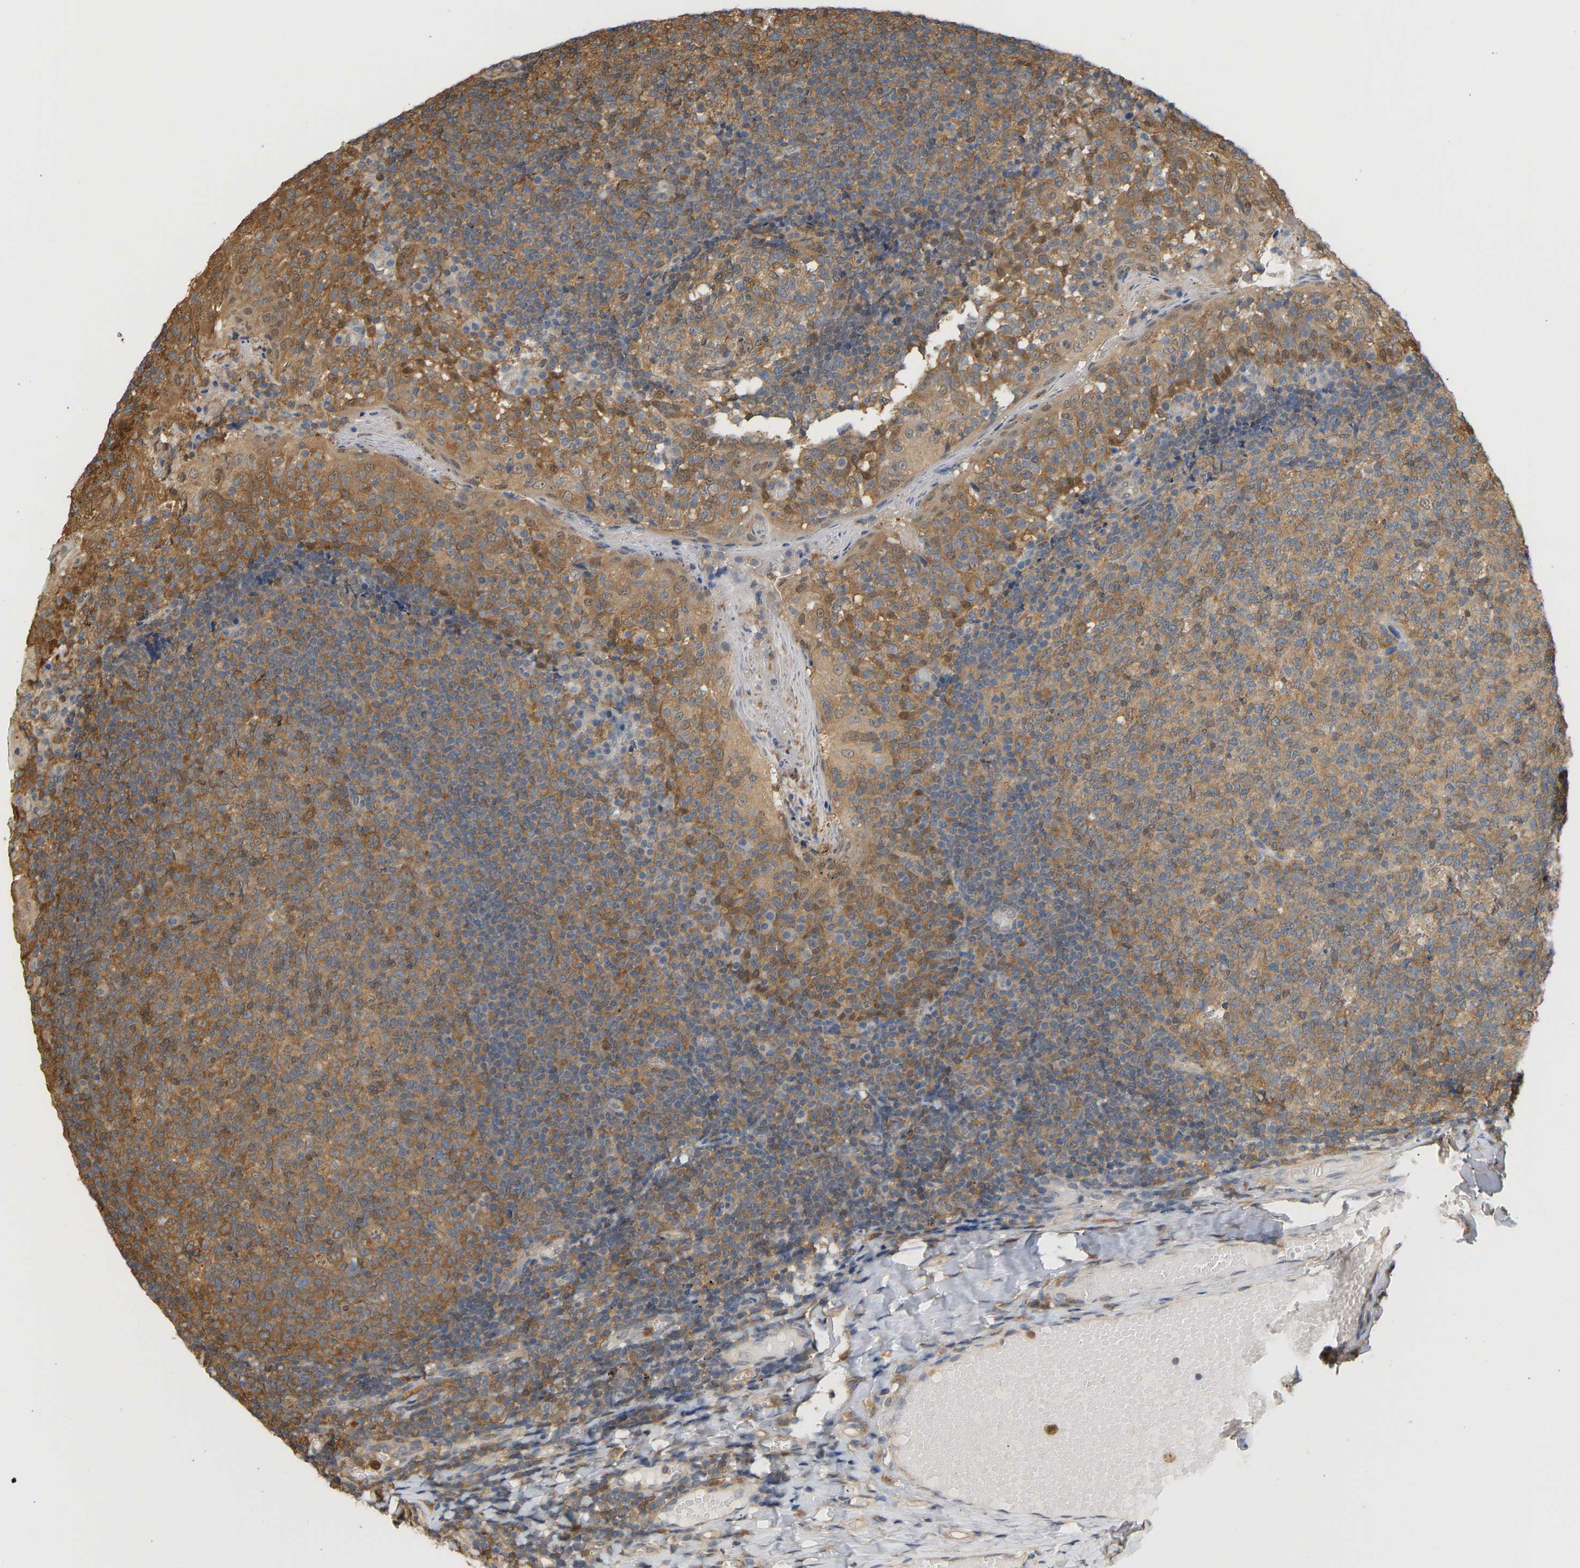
{"staining": {"intensity": "moderate", "quantity": ">75%", "location": "cytoplasmic/membranous"}, "tissue": "tonsil", "cell_type": "Germinal center cells", "image_type": "normal", "snomed": [{"axis": "morphology", "description": "Normal tissue, NOS"}, {"axis": "topography", "description": "Tonsil"}], "caption": "Moderate cytoplasmic/membranous expression is identified in approximately >75% of germinal center cells in benign tonsil. (DAB IHC with brightfield microscopy, high magnification).", "gene": "ENO1", "patient": {"sex": "female", "age": 19}}